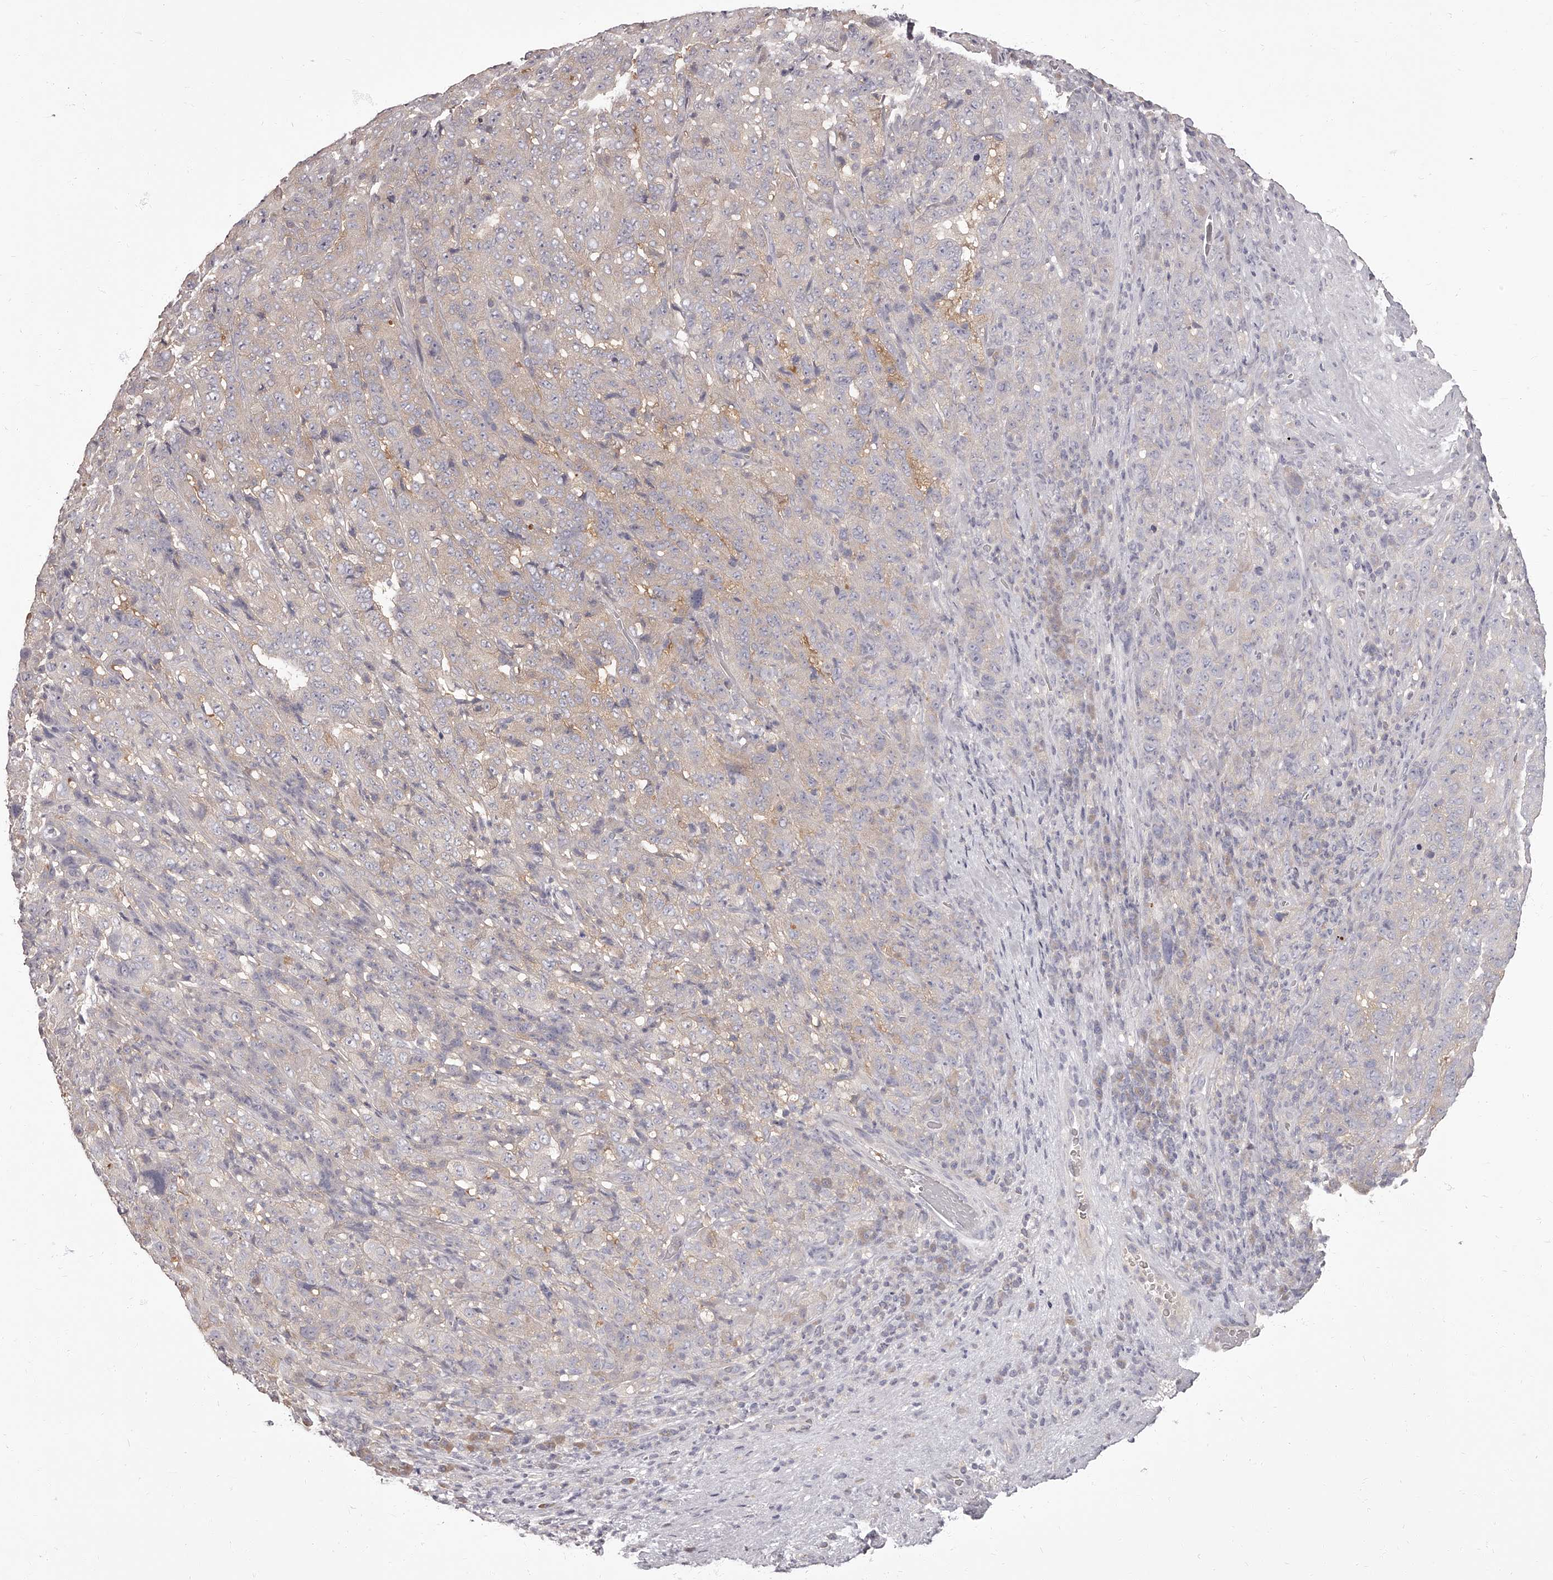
{"staining": {"intensity": "negative", "quantity": "none", "location": "none"}, "tissue": "pancreatic cancer", "cell_type": "Tumor cells", "image_type": "cancer", "snomed": [{"axis": "morphology", "description": "Adenocarcinoma, NOS"}, {"axis": "topography", "description": "Pancreas"}], "caption": "There is no significant expression in tumor cells of adenocarcinoma (pancreatic).", "gene": "APEH", "patient": {"sex": "male", "age": 63}}